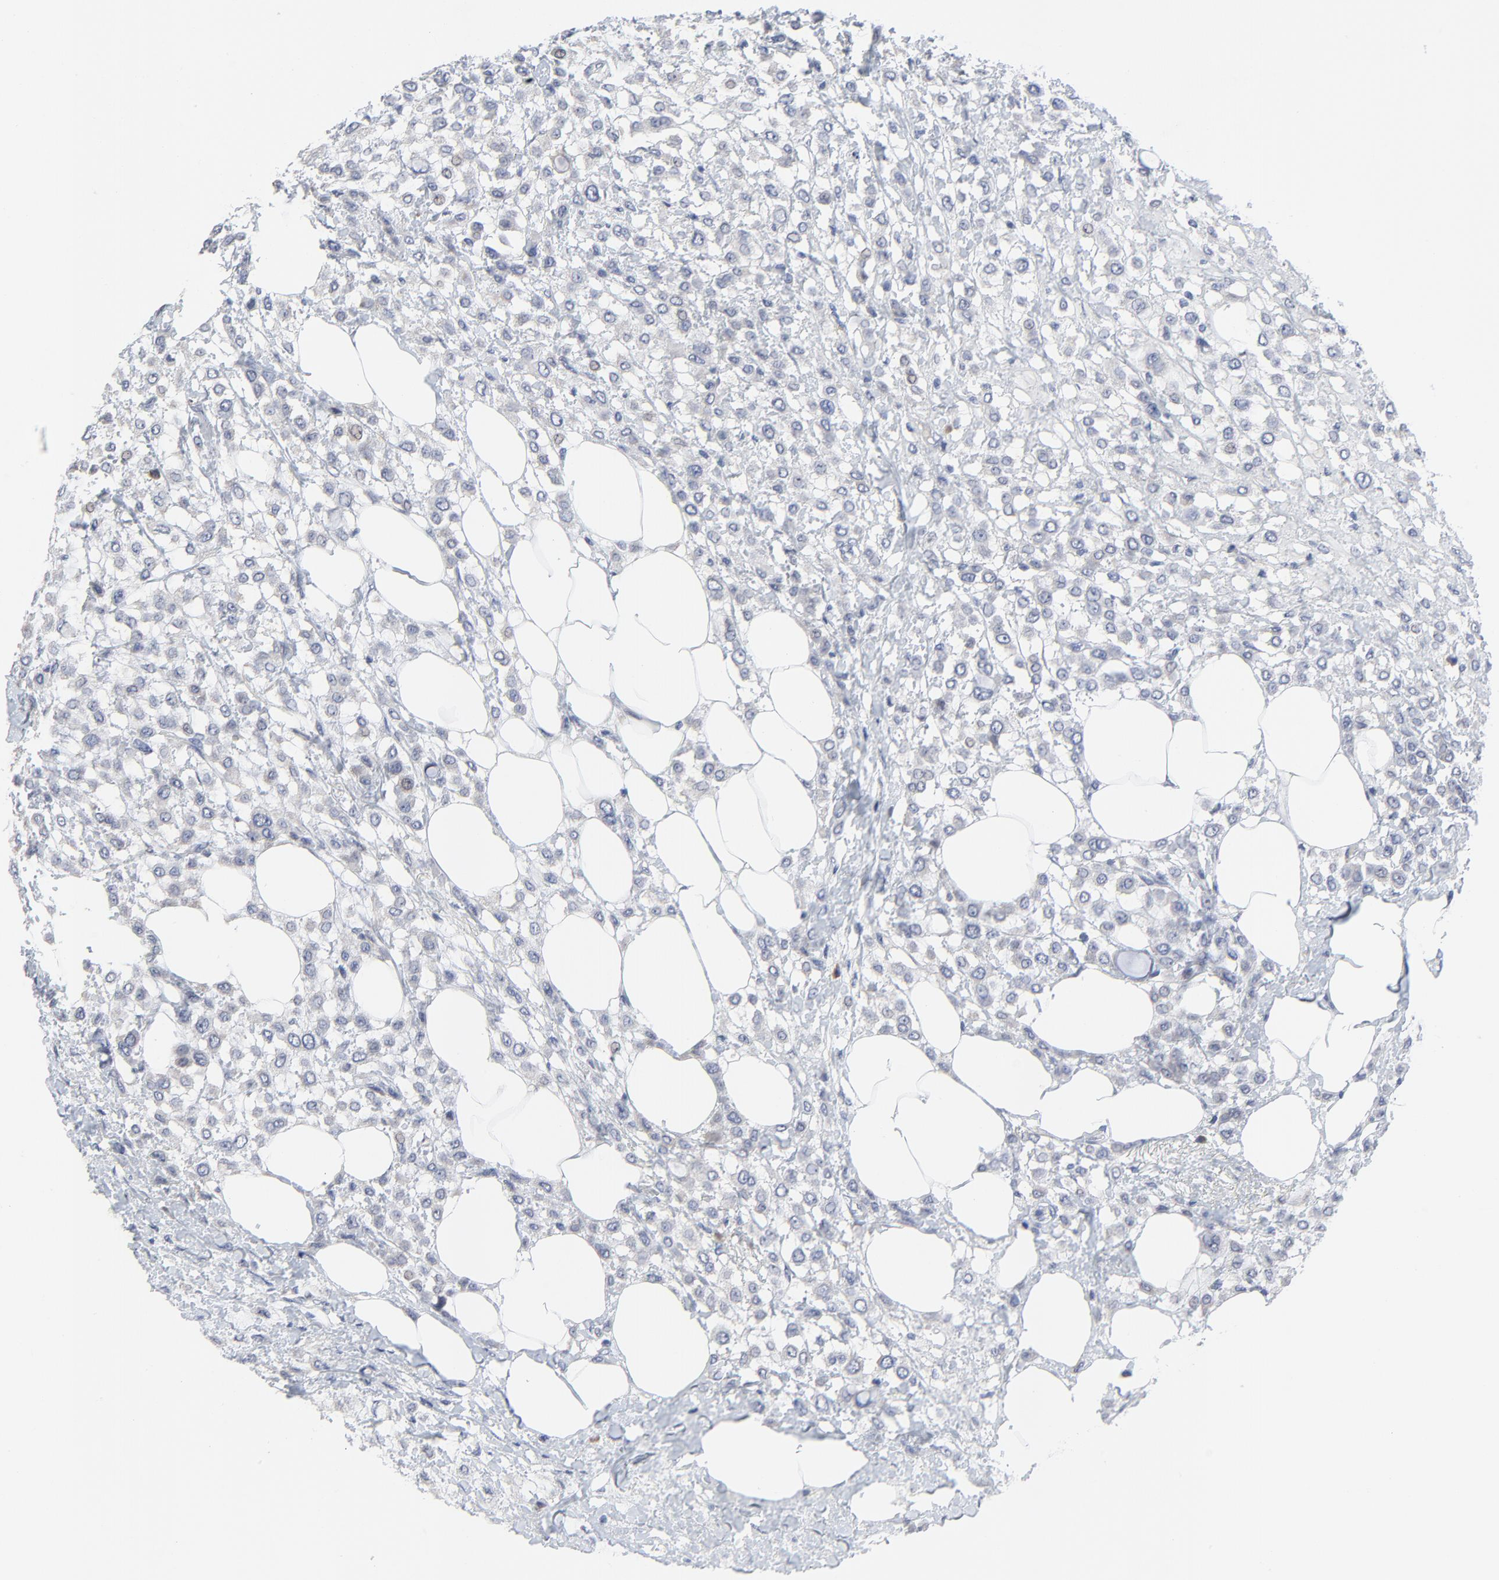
{"staining": {"intensity": "negative", "quantity": "none", "location": "none"}, "tissue": "breast cancer", "cell_type": "Tumor cells", "image_type": "cancer", "snomed": [{"axis": "morphology", "description": "Lobular carcinoma"}, {"axis": "topography", "description": "Breast"}], "caption": "Immunohistochemistry of human breast lobular carcinoma reveals no staining in tumor cells.", "gene": "NLGN3", "patient": {"sex": "female", "age": 85}}